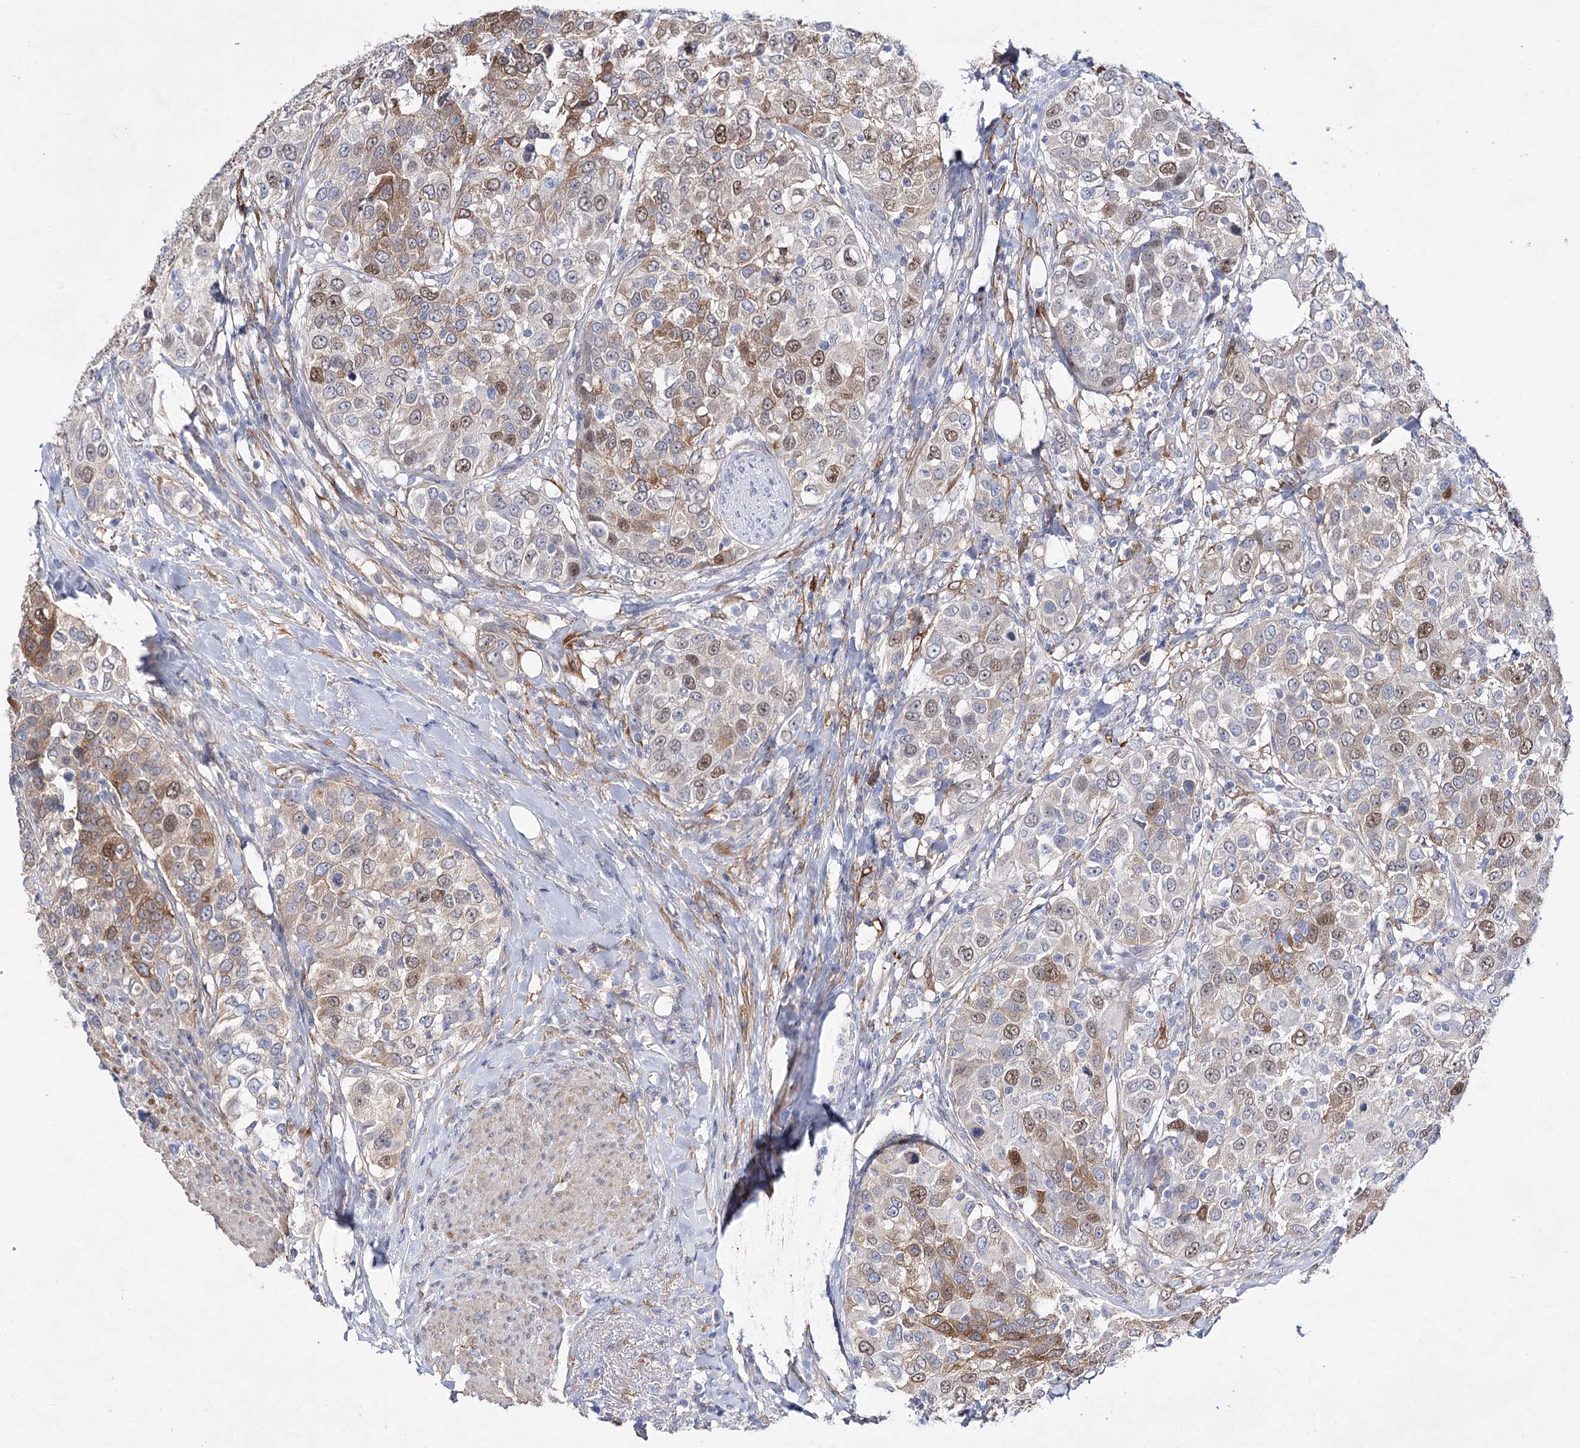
{"staining": {"intensity": "moderate", "quantity": "25%-75%", "location": "cytoplasmic/membranous,nuclear"}, "tissue": "urothelial cancer", "cell_type": "Tumor cells", "image_type": "cancer", "snomed": [{"axis": "morphology", "description": "Urothelial carcinoma, High grade"}, {"axis": "topography", "description": "Urinary bladder"}], "caption": "Immunohistochemistry (DAB) staining of urothelial carcinoma (high-grade) exhibits moderate cytoplasmic/membranous and nuclear protein expression in about 25%-75% of tumor cells.", "gene": "UGDH", "patient": {"sex": "female", "age": 80}}